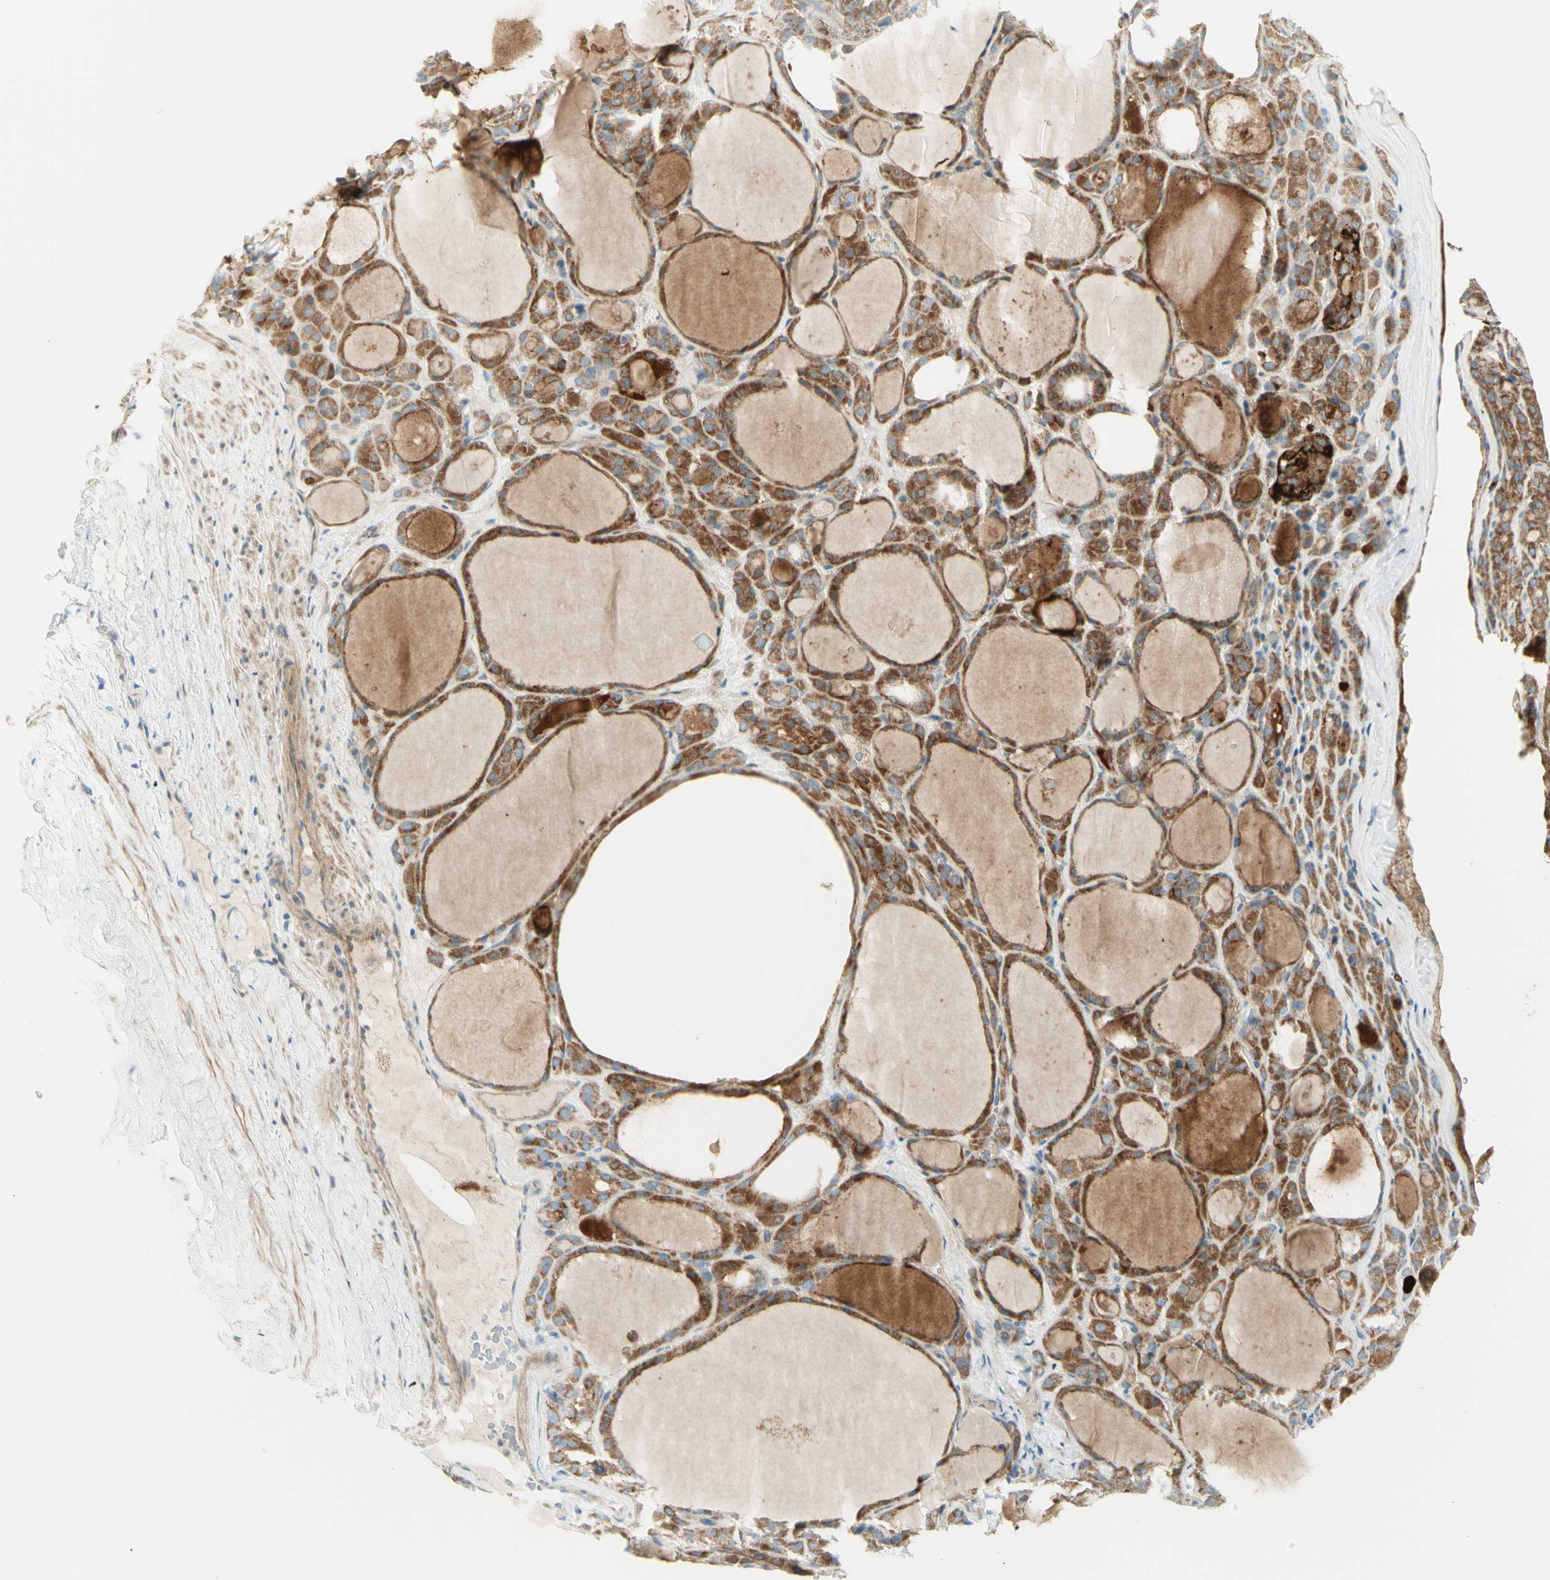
{"staining": {"intensity": "moderate", "quantity": ">75%", "location": "cytoplasmic/membranous"}, "tissue": "thyroid gland", "cell_type": "Glandular cells", "image_type": "normal", "snomed": [{"axis": "morphology", "description": "Normal tissue, NOS"}, {"axis": "morphology", "description": "Carcinoma, NOS"}, {"axis": "topography", "description": "Thyroid gland"}], "caption": "Moderate cytoplasmic/membranous expression for a protein is appreciated in approximately >75% of glandular cells of benign thyroid gland using immunohistochemistry (IHC).", "gene": "PROM1", "patient": {"sex": "female", "age": 86}}